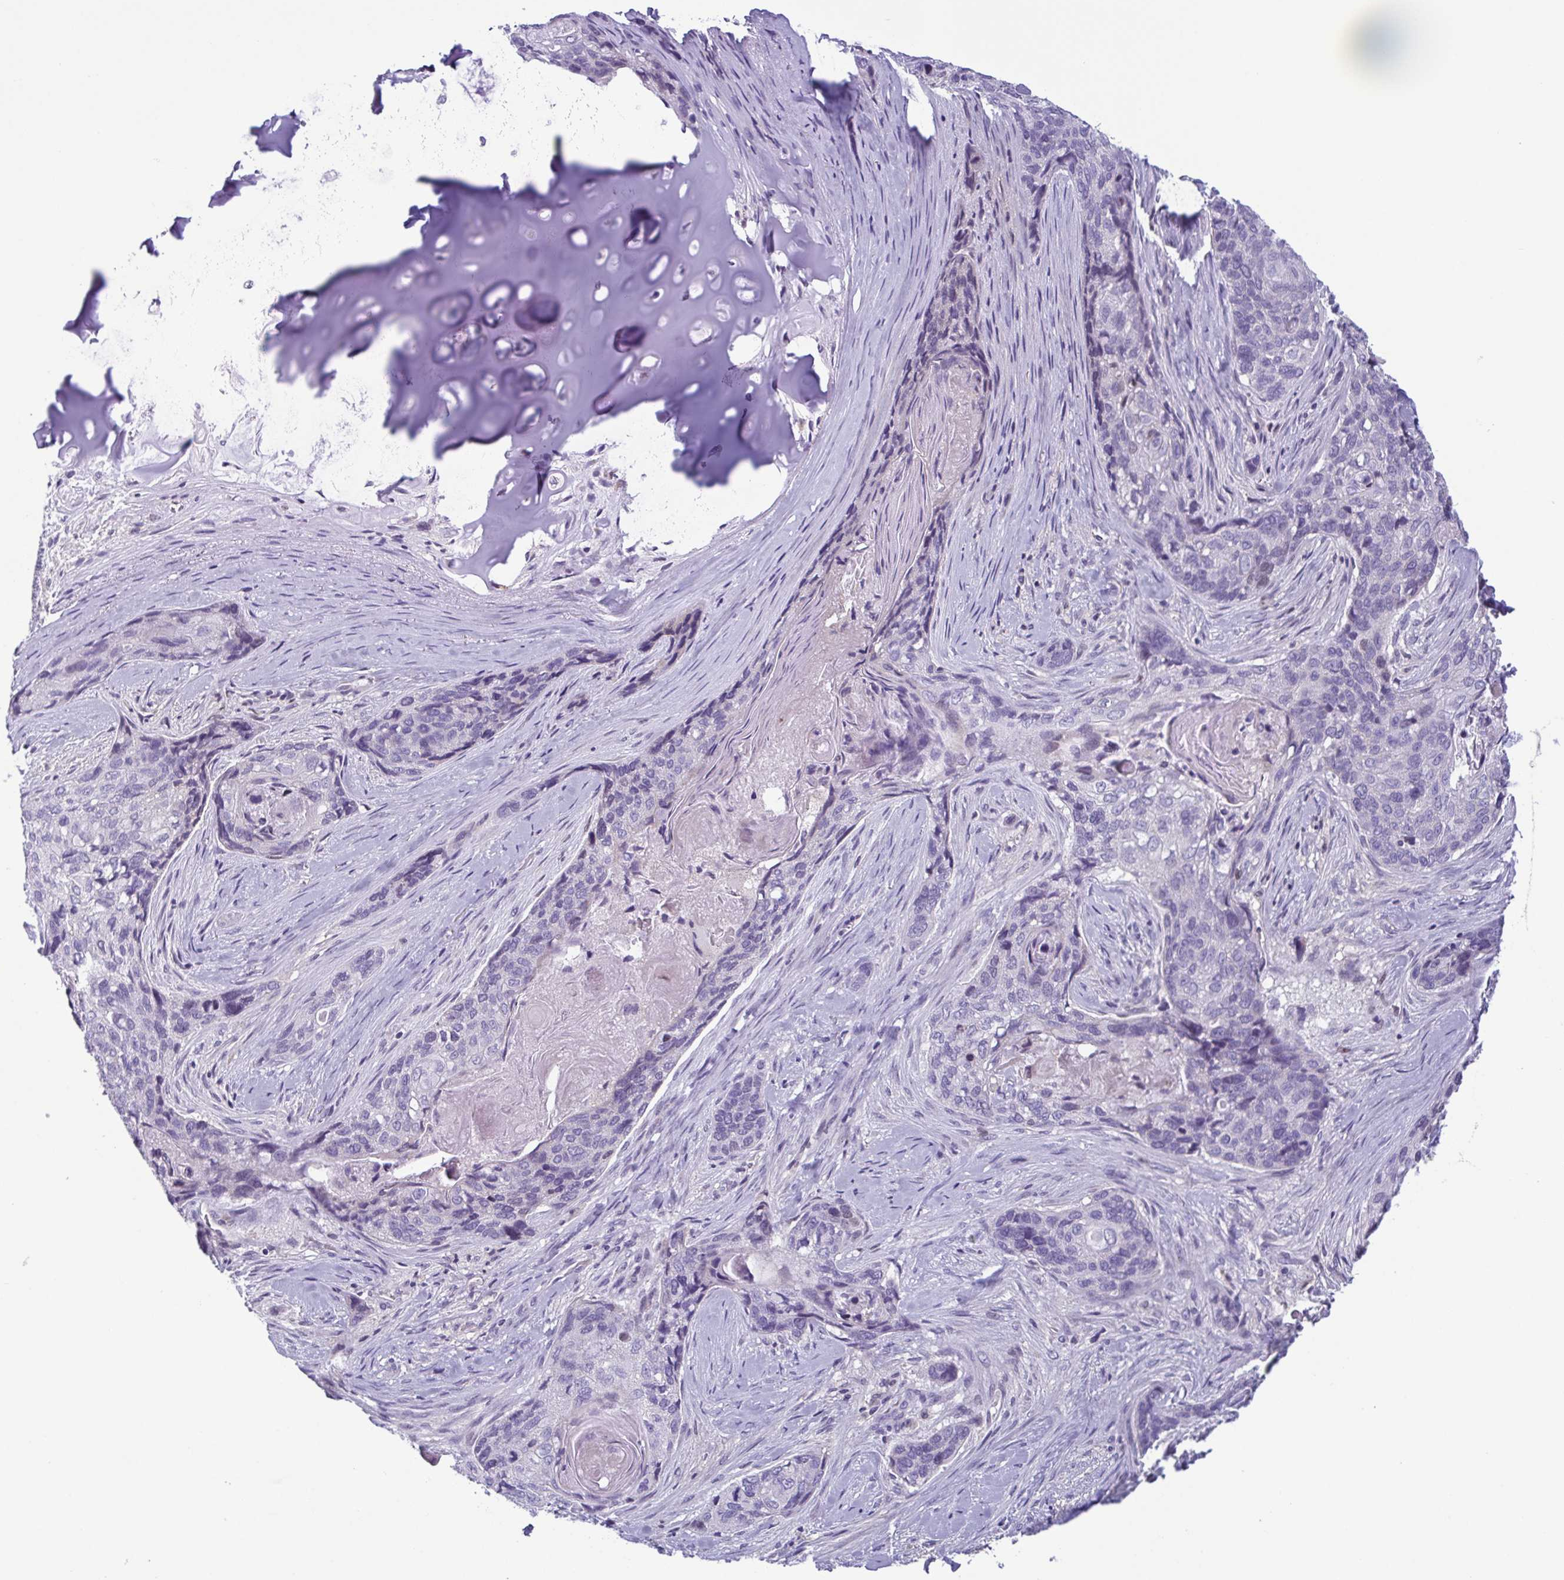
{"staining": {"intensity": "negative", "quantity": "none", "location": "none"}, "tissue": "lung cancer", "cell_type": "Tumor cells", "image_type": "cancer", "snomed": [{"axis": "morphology", "description": "Squamous cell carcinoma, NOS"}, {"axis": "morphology", "description": "Squamous cell carcinoma, metastatic, NOS"}, {"axis": "topography", "description": "Lymph node"}, {"axis": "topography", "description": "Lung"}], "caption": "Image shows no protein staining in tumor cells of metastatic squamous cell carcinoma (lung) tissue.", "gene": "IRF1", "patient": {"sex": "male", "age": 41}}